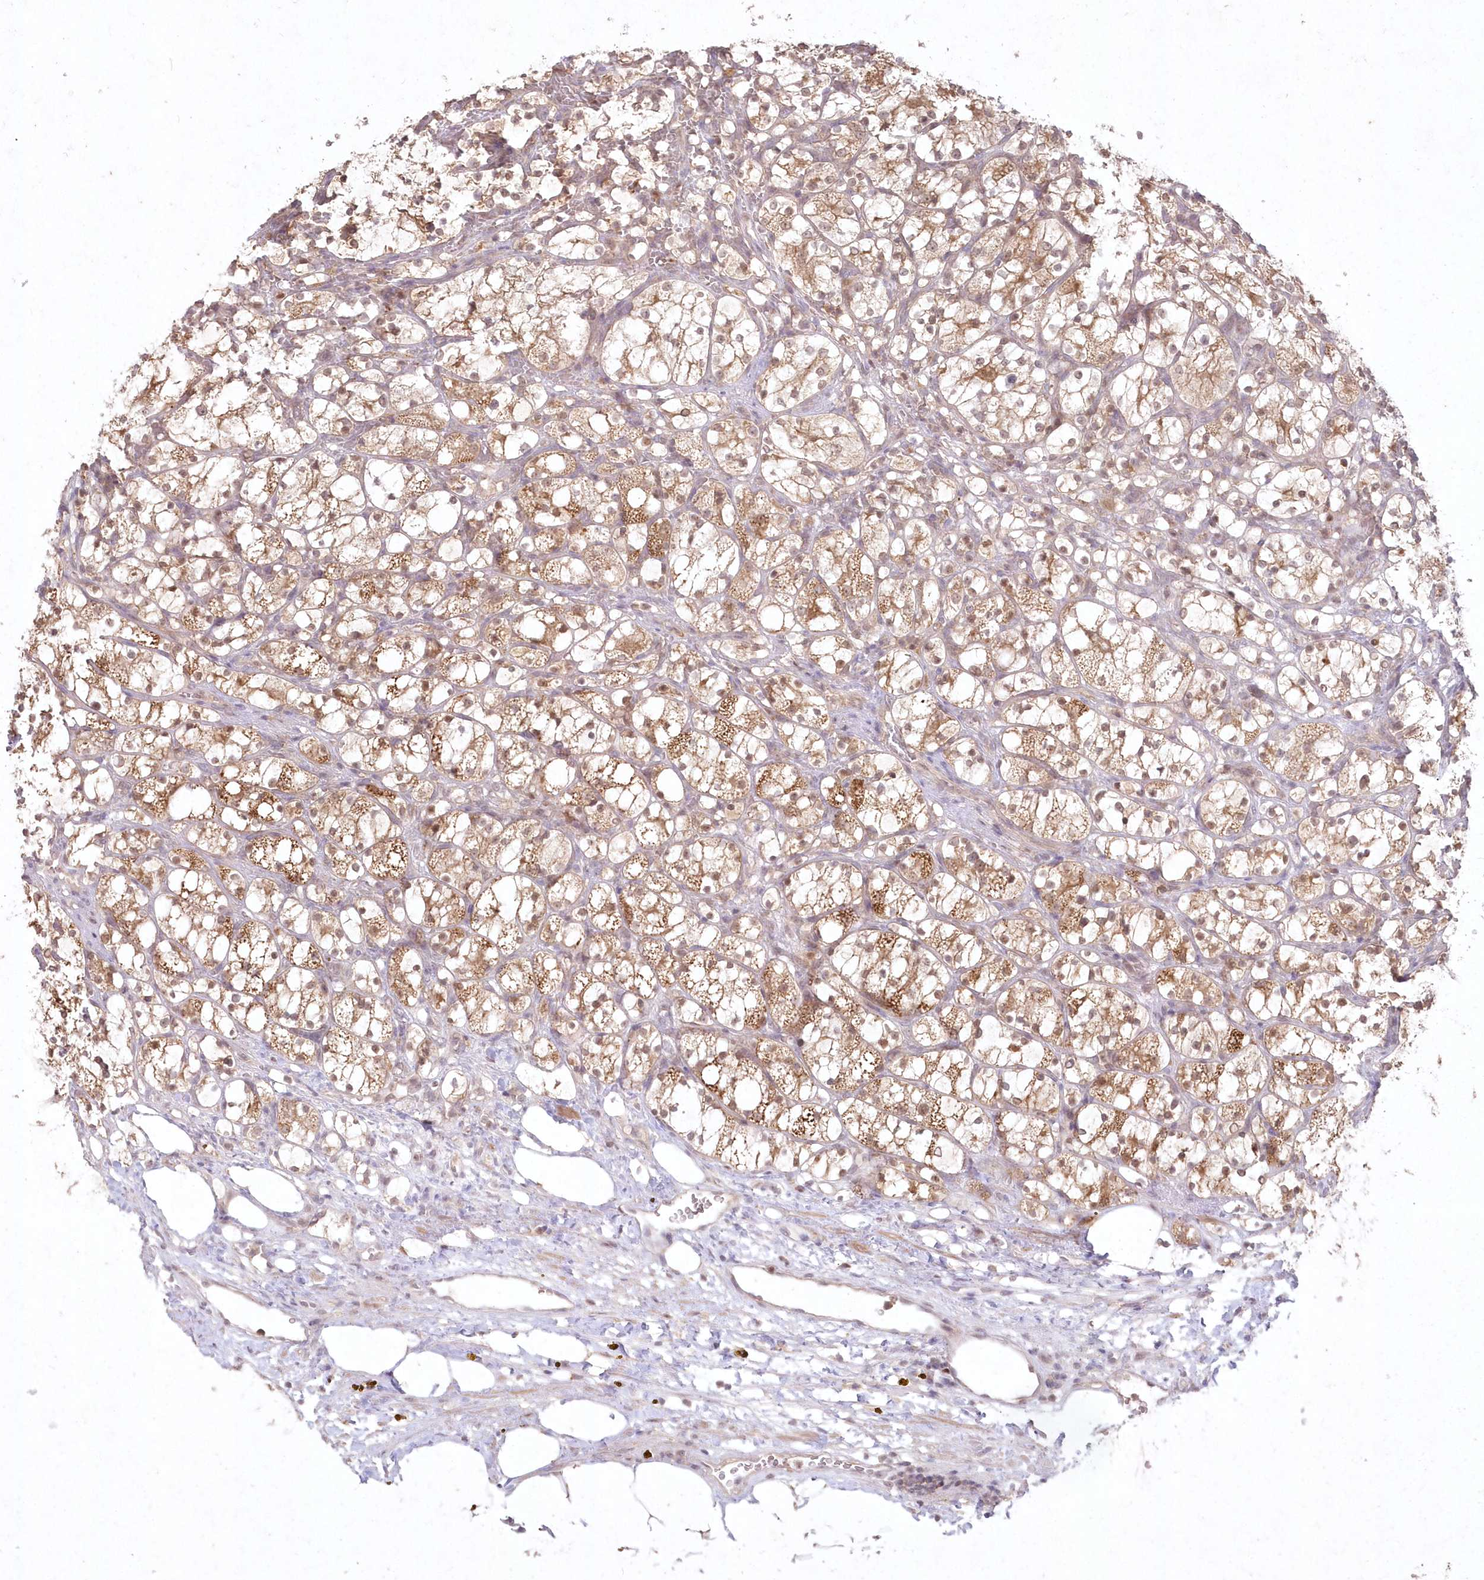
{"staining": {"intensity": "moderate", "quantity": ">75%", "location": "cytoplasmic/membranous,nuclear"}, "tissue": "renal cancer", "cell_type": "Tumor cells", "image_type": "cancer", "snomed": [{"axis": "morphology", "description": "Adenocarcinoma, NOS"}, {"axis": "topography", "description": "Kidney"}], "caption": "Tumor cells show medium levels of moderate cytoplasmic/membranous and nuclear staining in approximately >75% of cells in human renal adenocarcinoma.", "gene": "ASCC1", "patient": {"sex": "female", "age": 69}}